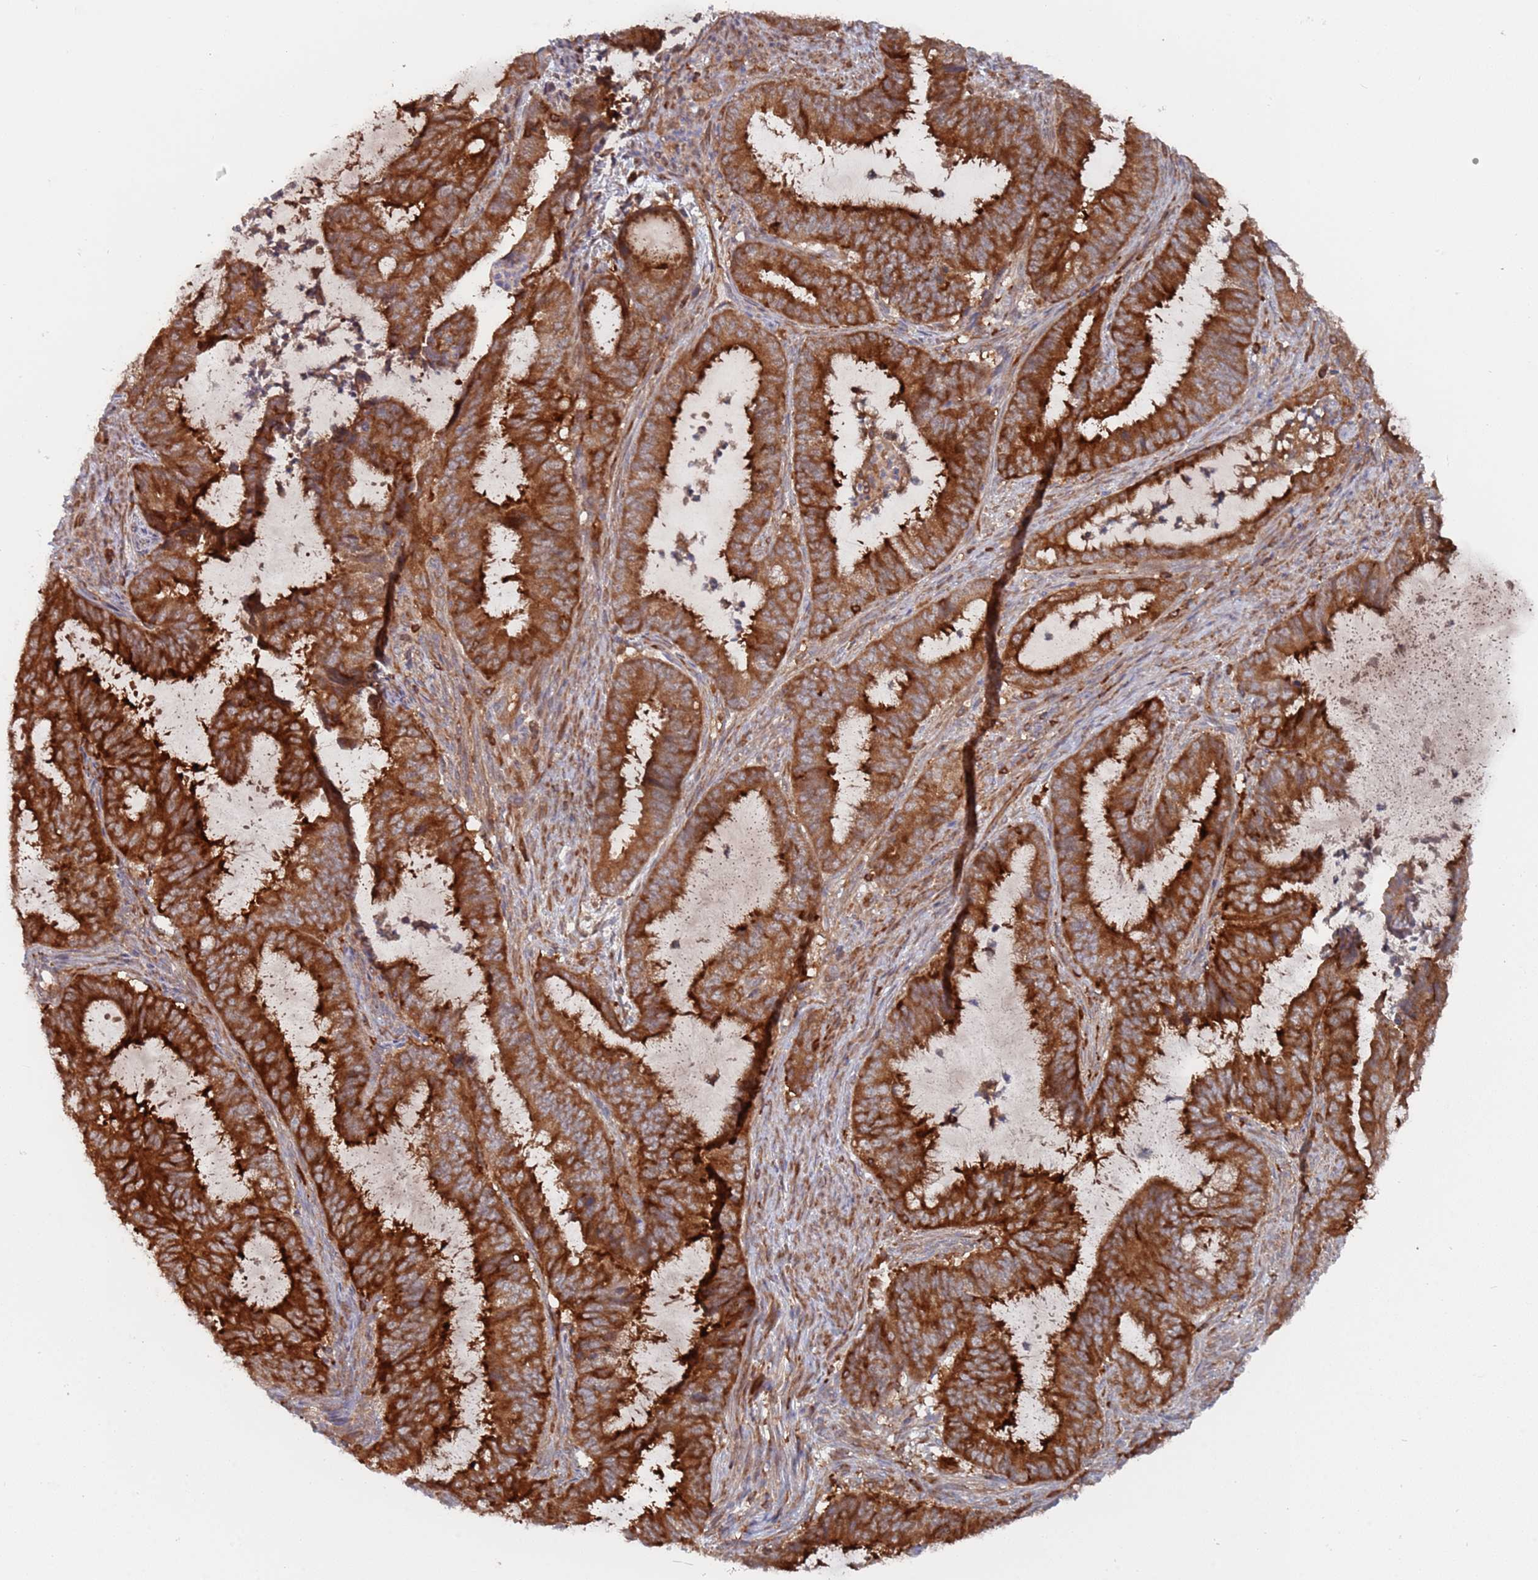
{"staining": {"intensity": "strong", "quantity": ">75%", "location": "cytoplasmic/membranous"}, "tissue": "endometrial cancer", "cell_type": "Tumor cells", "image_type": "cancer", "snomed": [{"axis": "morphology", "description": "Adenocarcinoma, NOS"}, {"axis": "topography", "description": "Endometrium"}], "caption": "This histopathology image reveals IHC staining of endometrial cancer (adenocarcinoma), with high strong cytoplasmic/membranous positivity in about >75% of tumor cells.", "gene": "DDX60", "patient": {"sex": "female", "age": 51}}